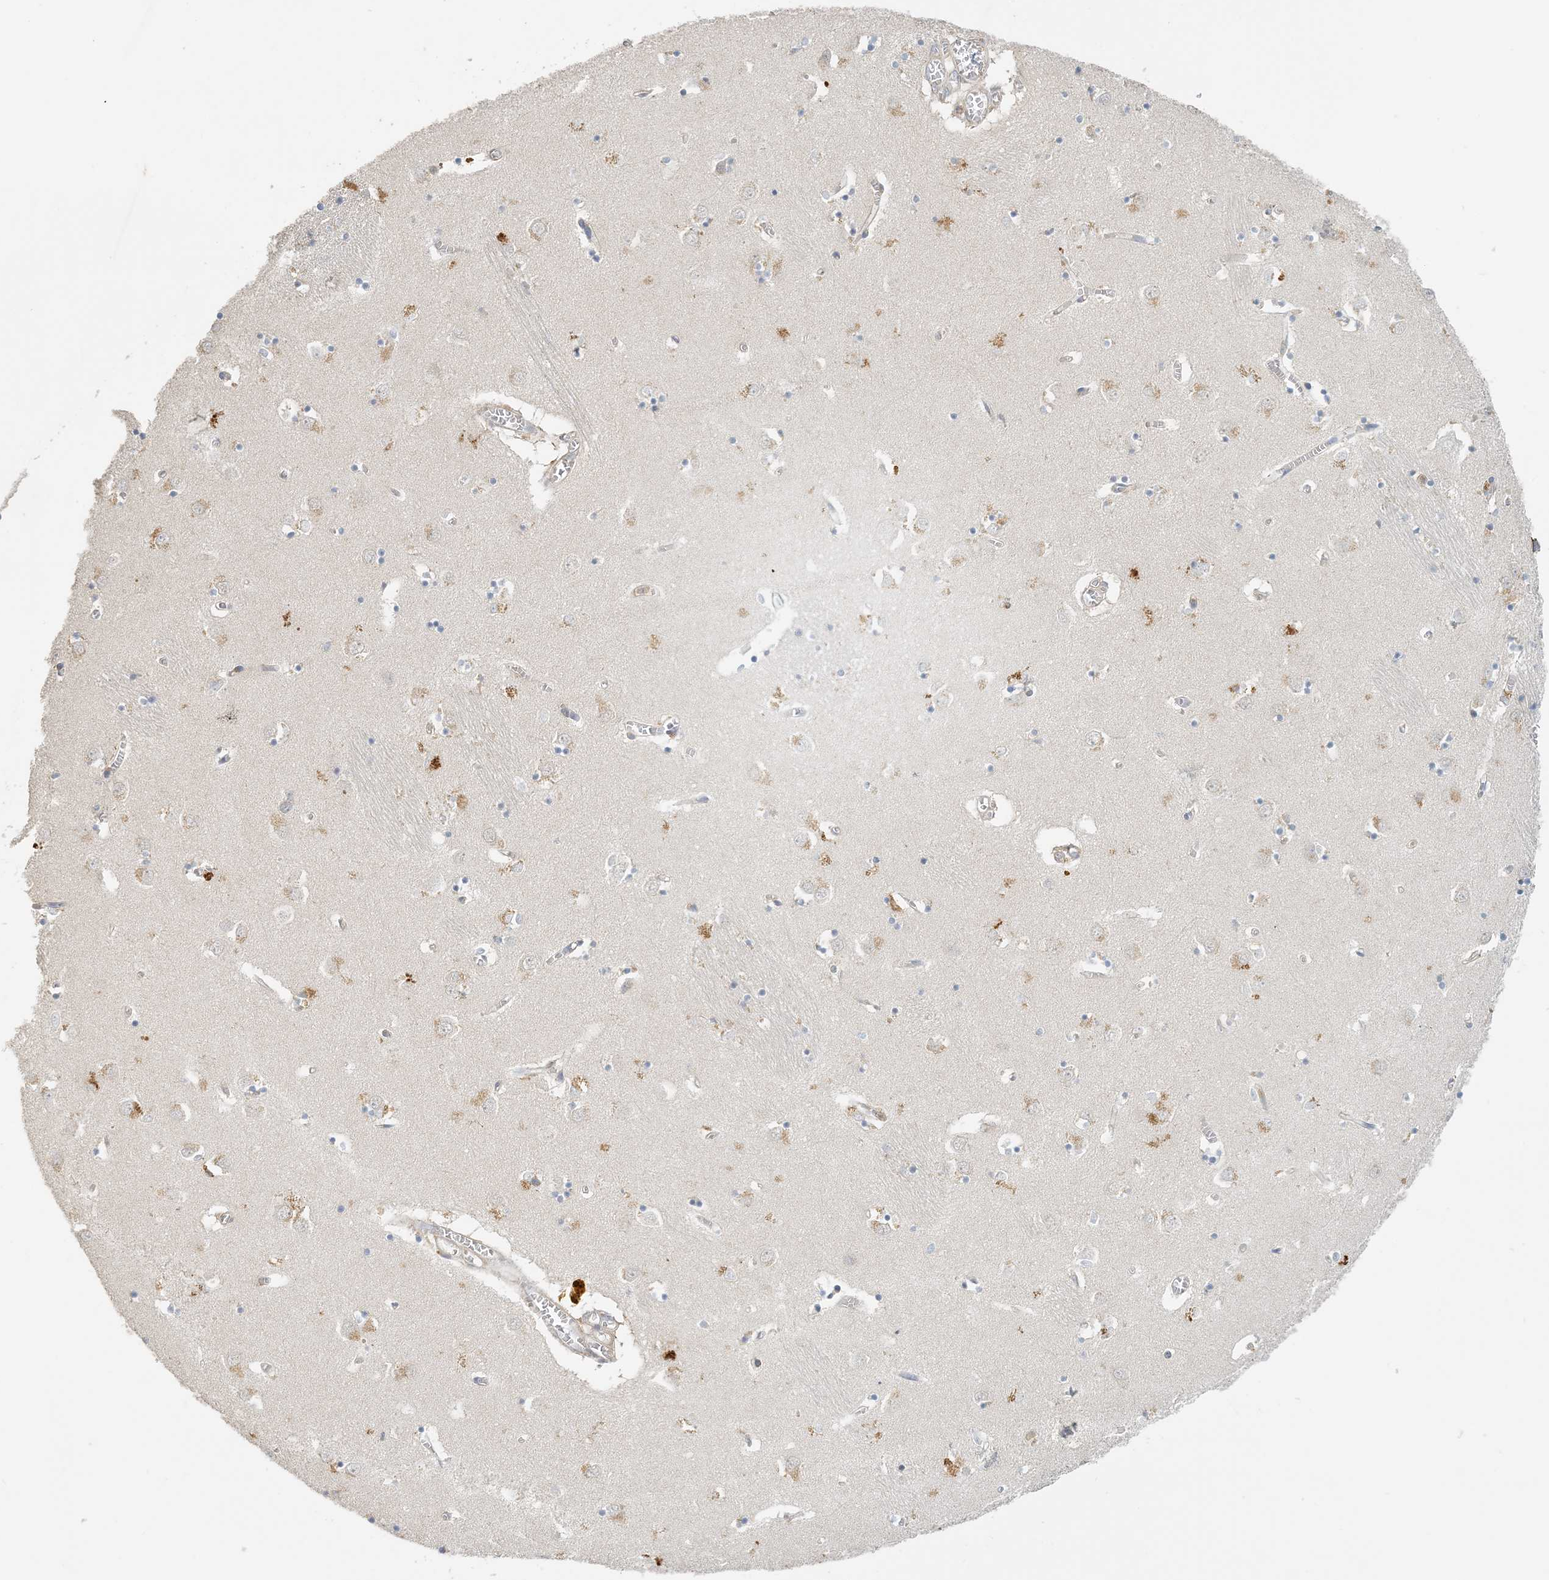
{"staining": {"intensity": "negative", "quantity": "none", "location": "none"}, "tissue": "caudate", "cell_type": "Glial cells", "image_type": "normal", "snomed": [{"axis": "morphology", "description": "Normal tissue, NOS"}, {"axis": "topography", "description": "Lateral ventricle wall"}], "caption": "This is a micrograph of IHC staining of benign caudate, which shows no expression in glial cells. The staining is performed using DAB brown chromogen with nuclei counter-stained in using hematoxylin.", "gene": "SPPL2A", "patient": {"sex": "male", "age": 70}}